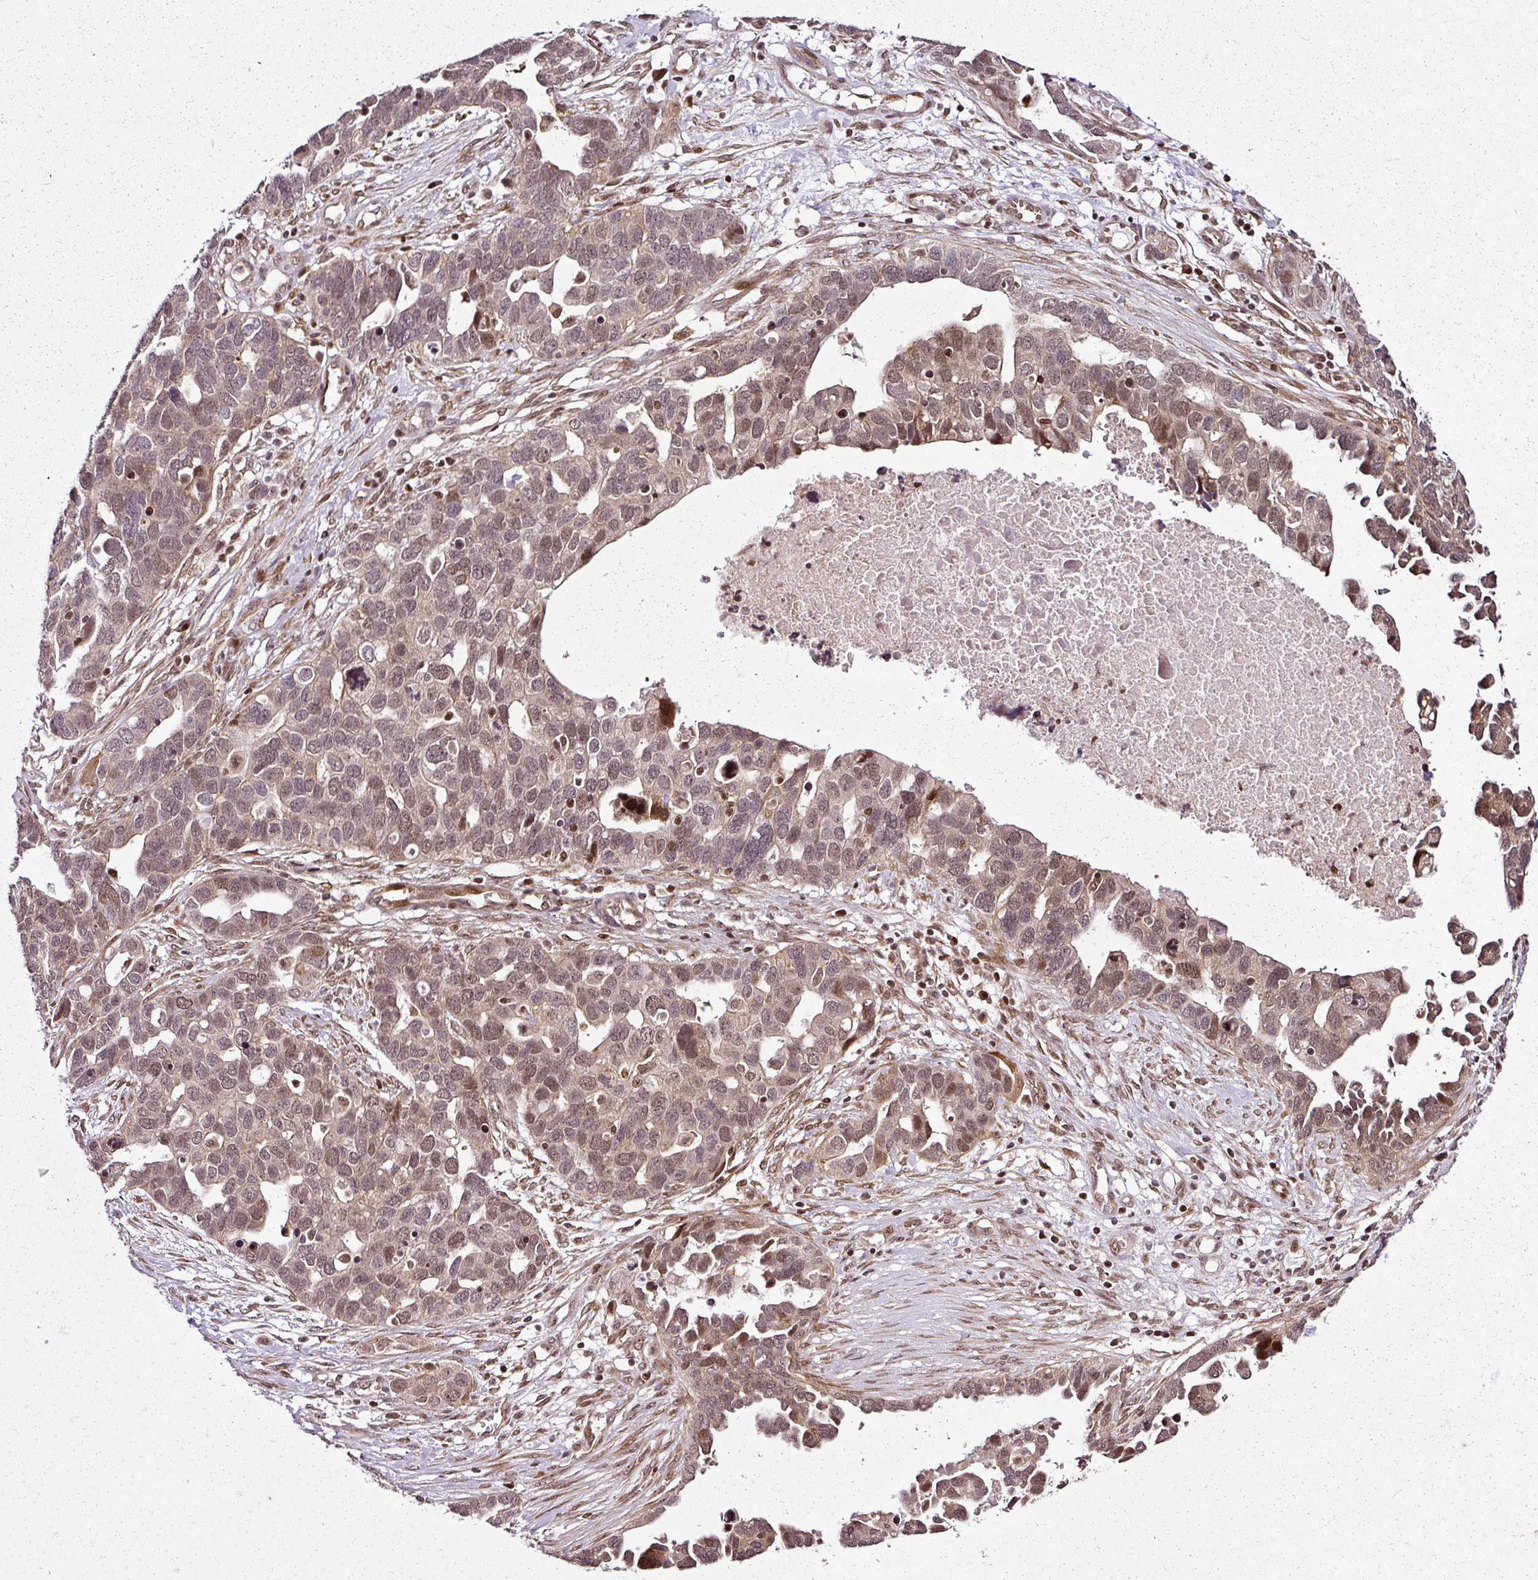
{"staining": {"intensity": "weak", "quantity": "25%-75%", "location": "nuclear"}, "tissue": "ovarian cancer", "cell_type": "Tumor cells", "image_type": "cancer", "snomed": [{"axis": "morphology", "description": "Cystadenocarcinoma, serous, NOS"}, {"axis": "topography", "description": "Ovary"}], "caption": "Protein staining of serous cystadenocarcinoma (ovarian) tissue reveals weak nuclear positivity in about 25%-75% of tumor cells.", "gene": "COPRS", "patient": {"sex": "female", "age": 54}}